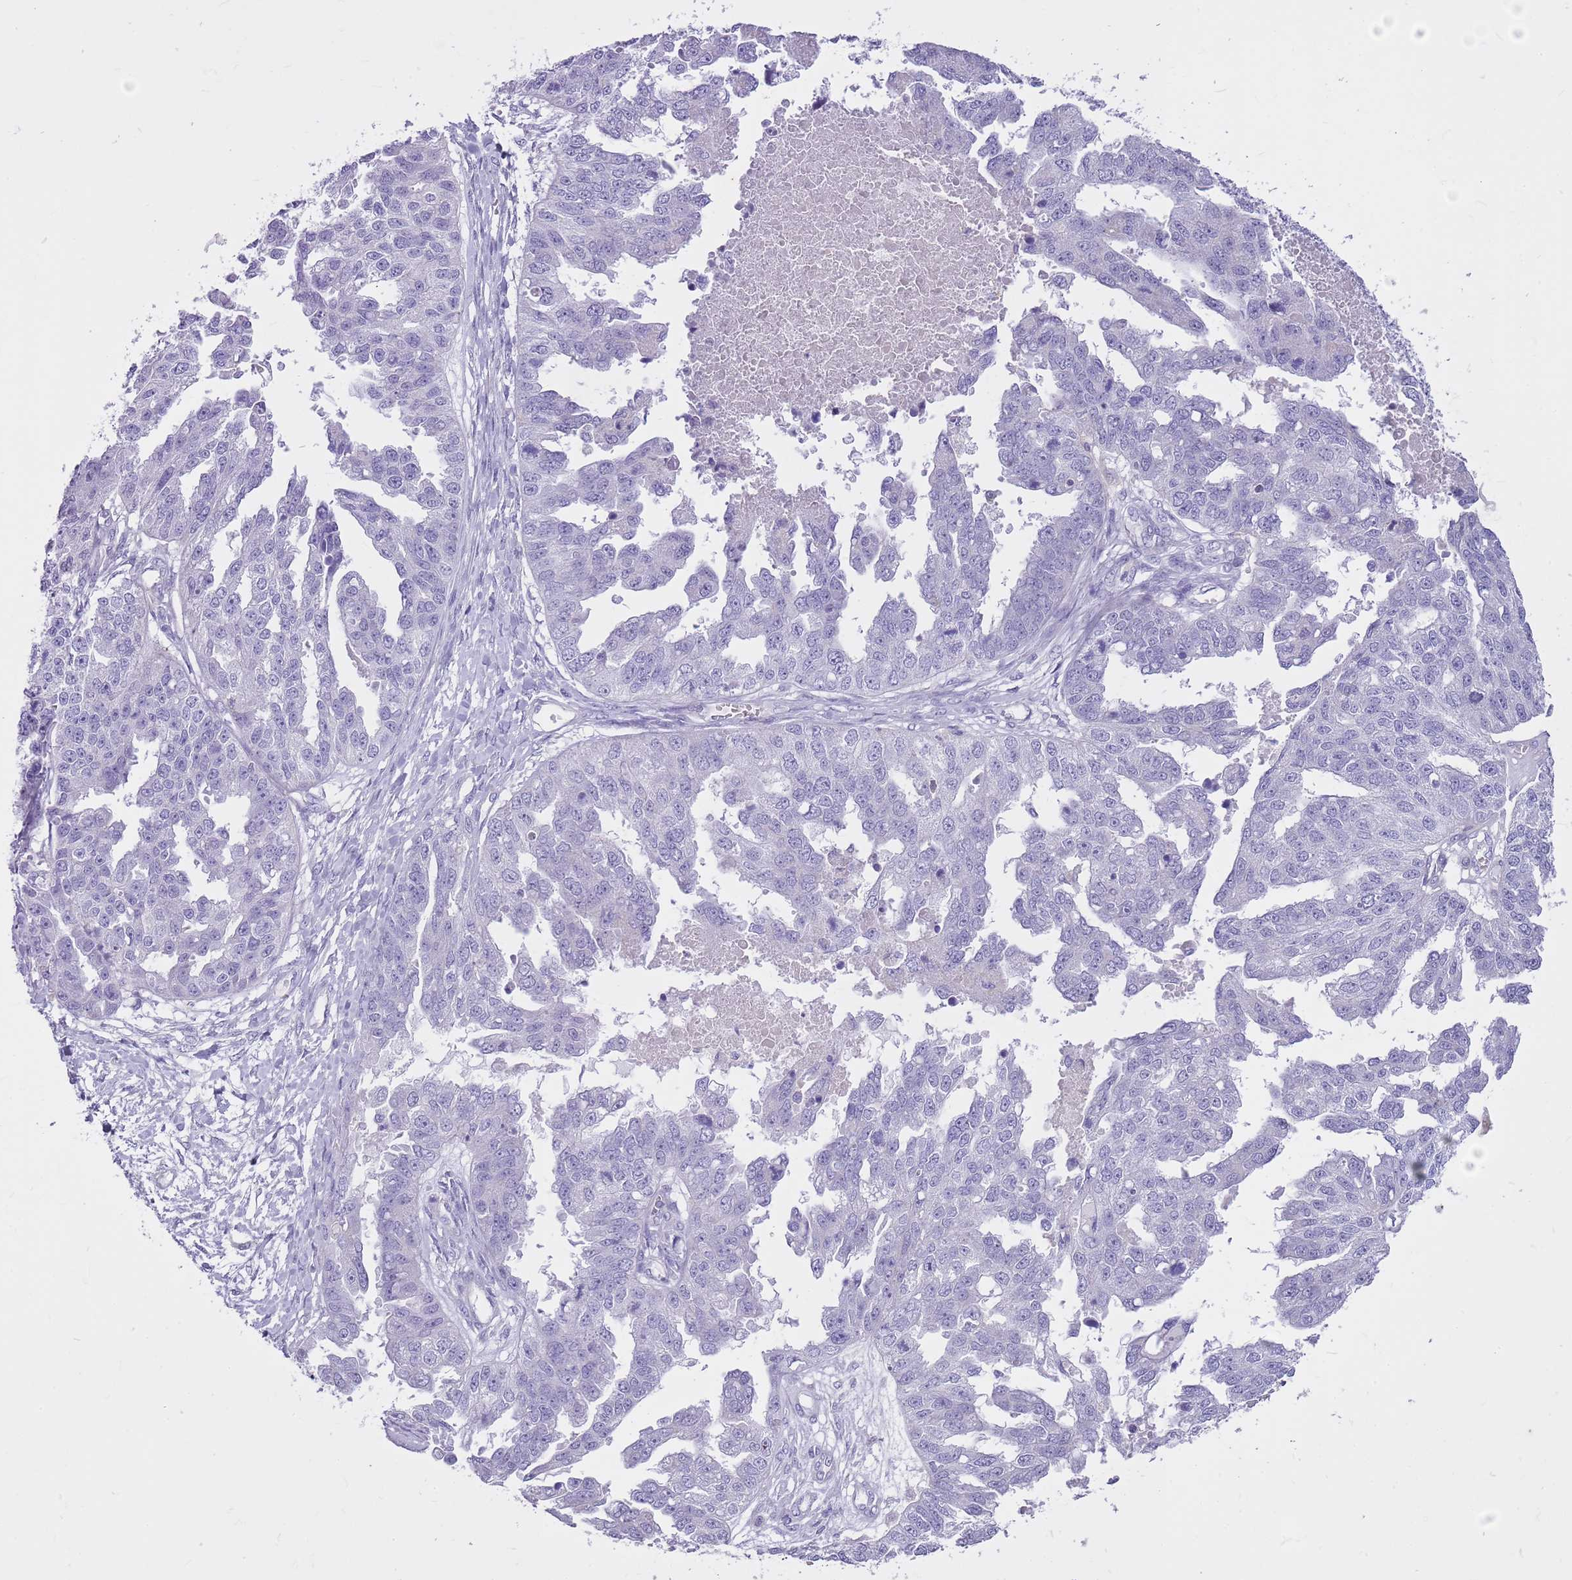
{"staining": {"intensity": "negative", "quantity": "none", "location": "none"}, "tissue": "ovarian cancer", "cell_type": "Tumor cells", "image_type": "cancer", "snomed": [{"axis": "morphology", "description": "Cystadenocarcinoma, serous, NOS"}, {"axis": "topography", "description": "Ovary"}], "caption": "Tumor cells are negative for protein expression in human ovarian serous cystadenocarcinoma.", "gene": "CNPPD1", "patient": {"sex": "female", "age": 58}}